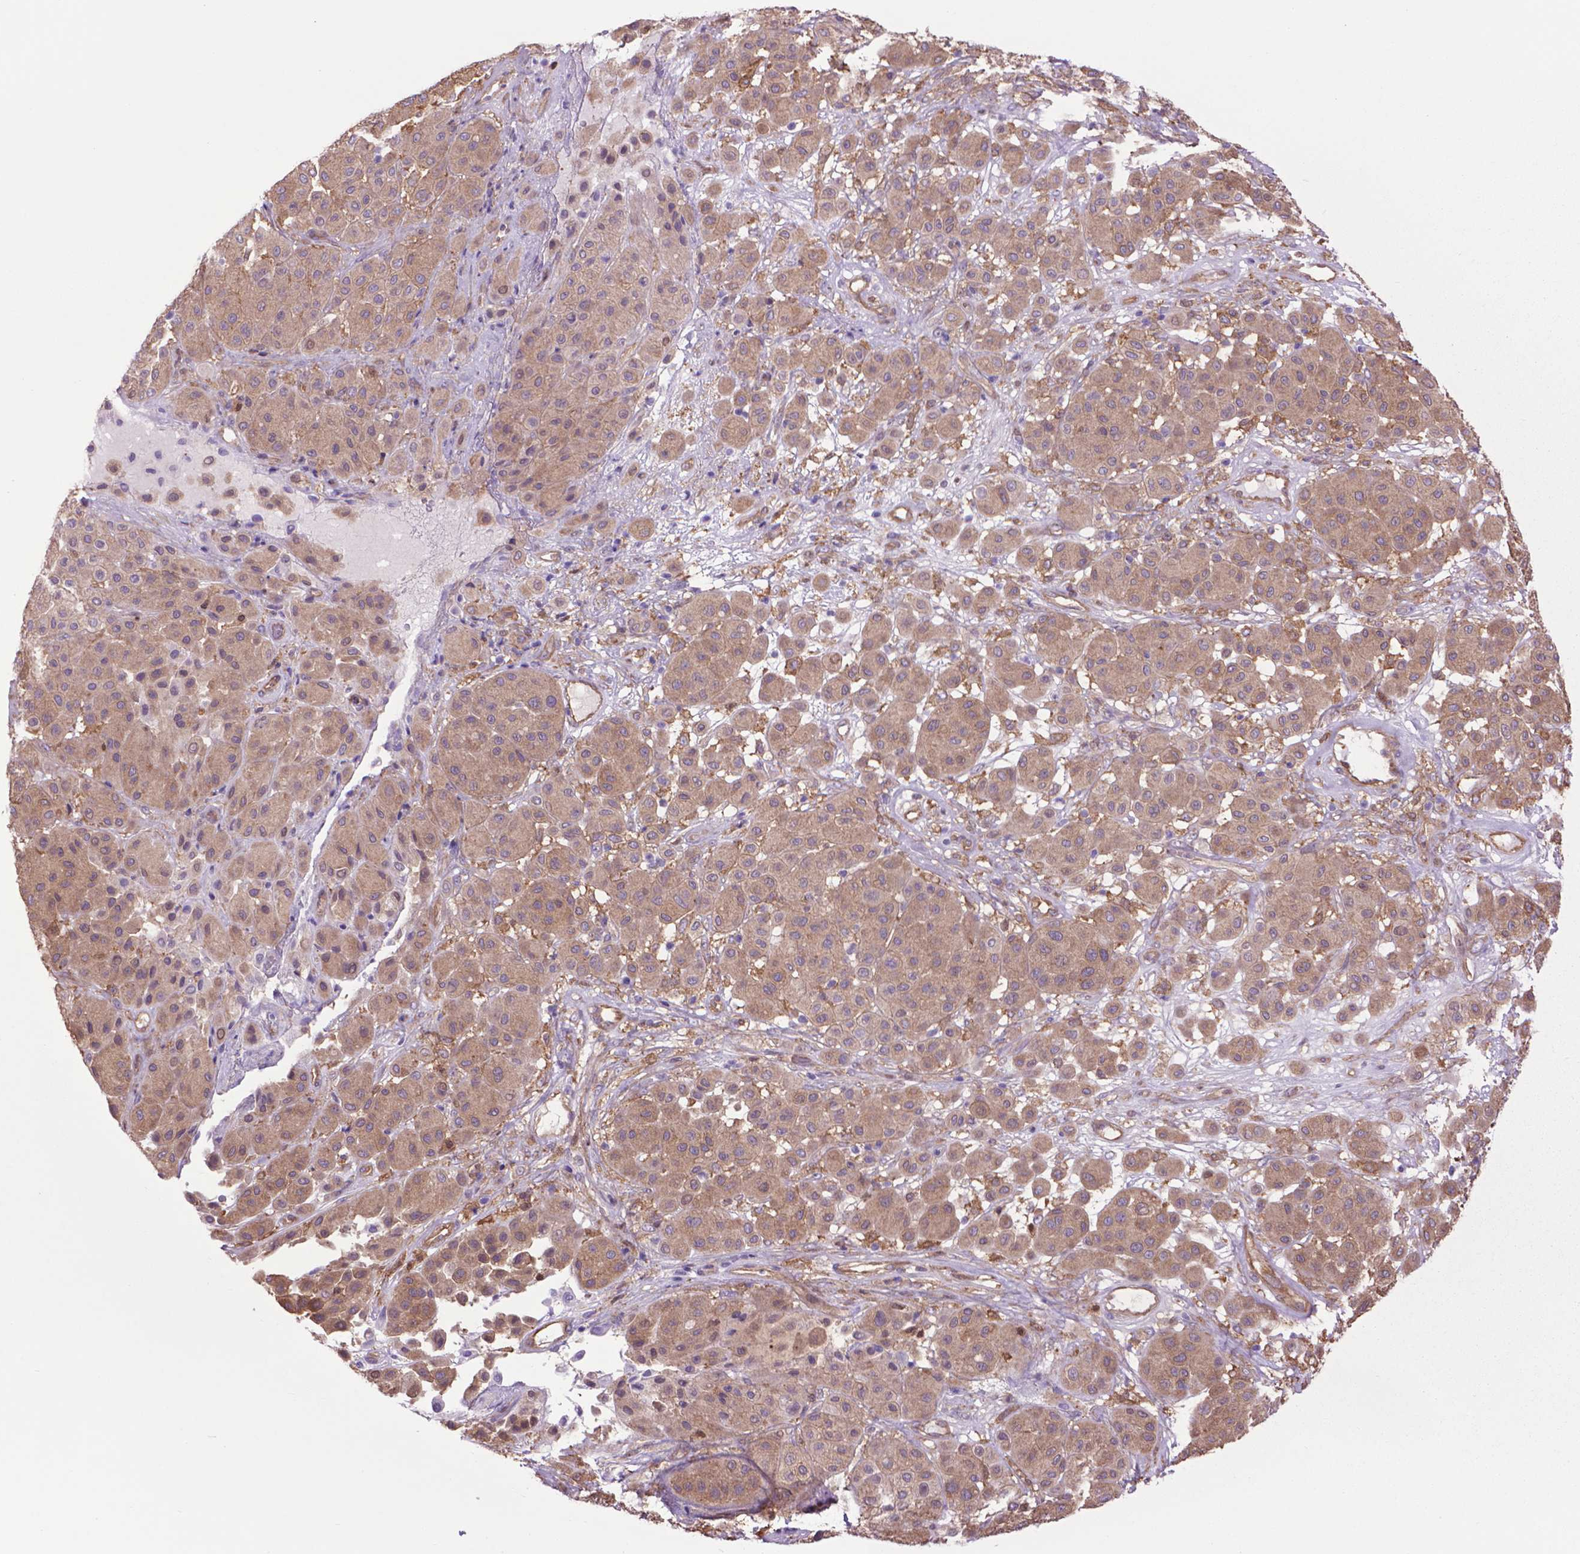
{"staining": {"intensity": "weak", "quantity": ">75%", "location": "cytoplasmic/membranous"}, "tissue": "melanoma", "cell_type": "Tumor cells", "image_type": "cancer", "snomed": [{"axis": "morphology", "description": "Malignant melanoma, Metastatic site"}, {"axis": "topography", "description": "Smooth muscle"}], "caption": "There is low levels of weak cytoplasmic/membranous expression in tumor cells of malignant melanoma (metastatic site), as demonstrated by immunohistochemical staining (brown color).", "gene": "CORO1B", "patient": {"sex": "male", "age": 41}}